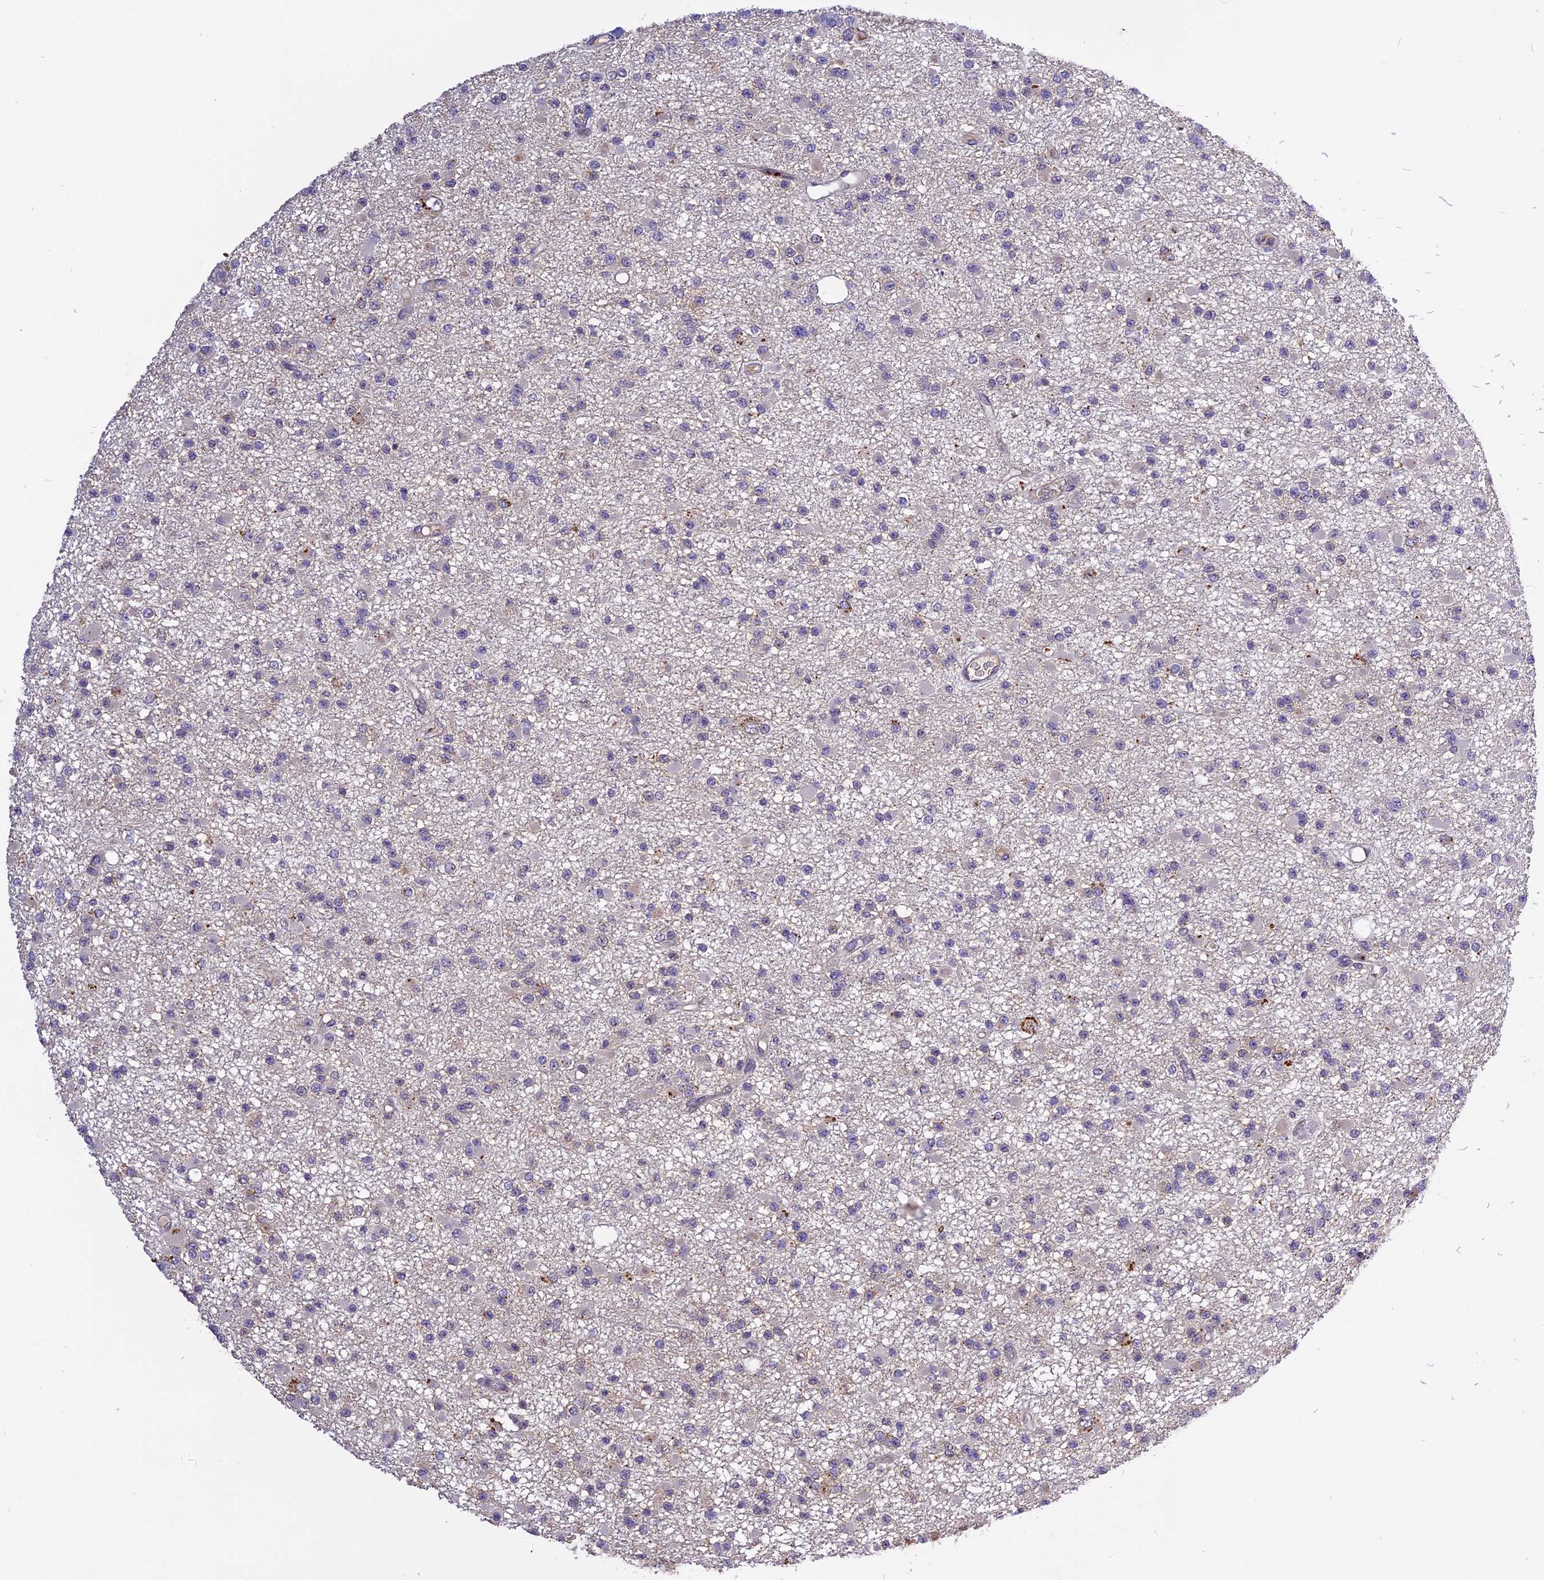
{"staining": {"intensity": "negative", "quantity": "none", "location": "none"}, "tissue": "glioma", "cell_type": "Tumor cells", "image_type": "cancer", "snomed": [{"axis": "morphology", "description": "Glioma, malignant, Low grade"}, {"axis": "topography", "description": "Brain"}], "caption": "High magnification brightfield microscopy of low-grade glioma (malignant) stained with DAB (brown) and counterstained with hematoxylin (blue): tumor cells show no significant positivity.", "gene": "FNIP2", "patient": {"sex": "female", "age": 22}}